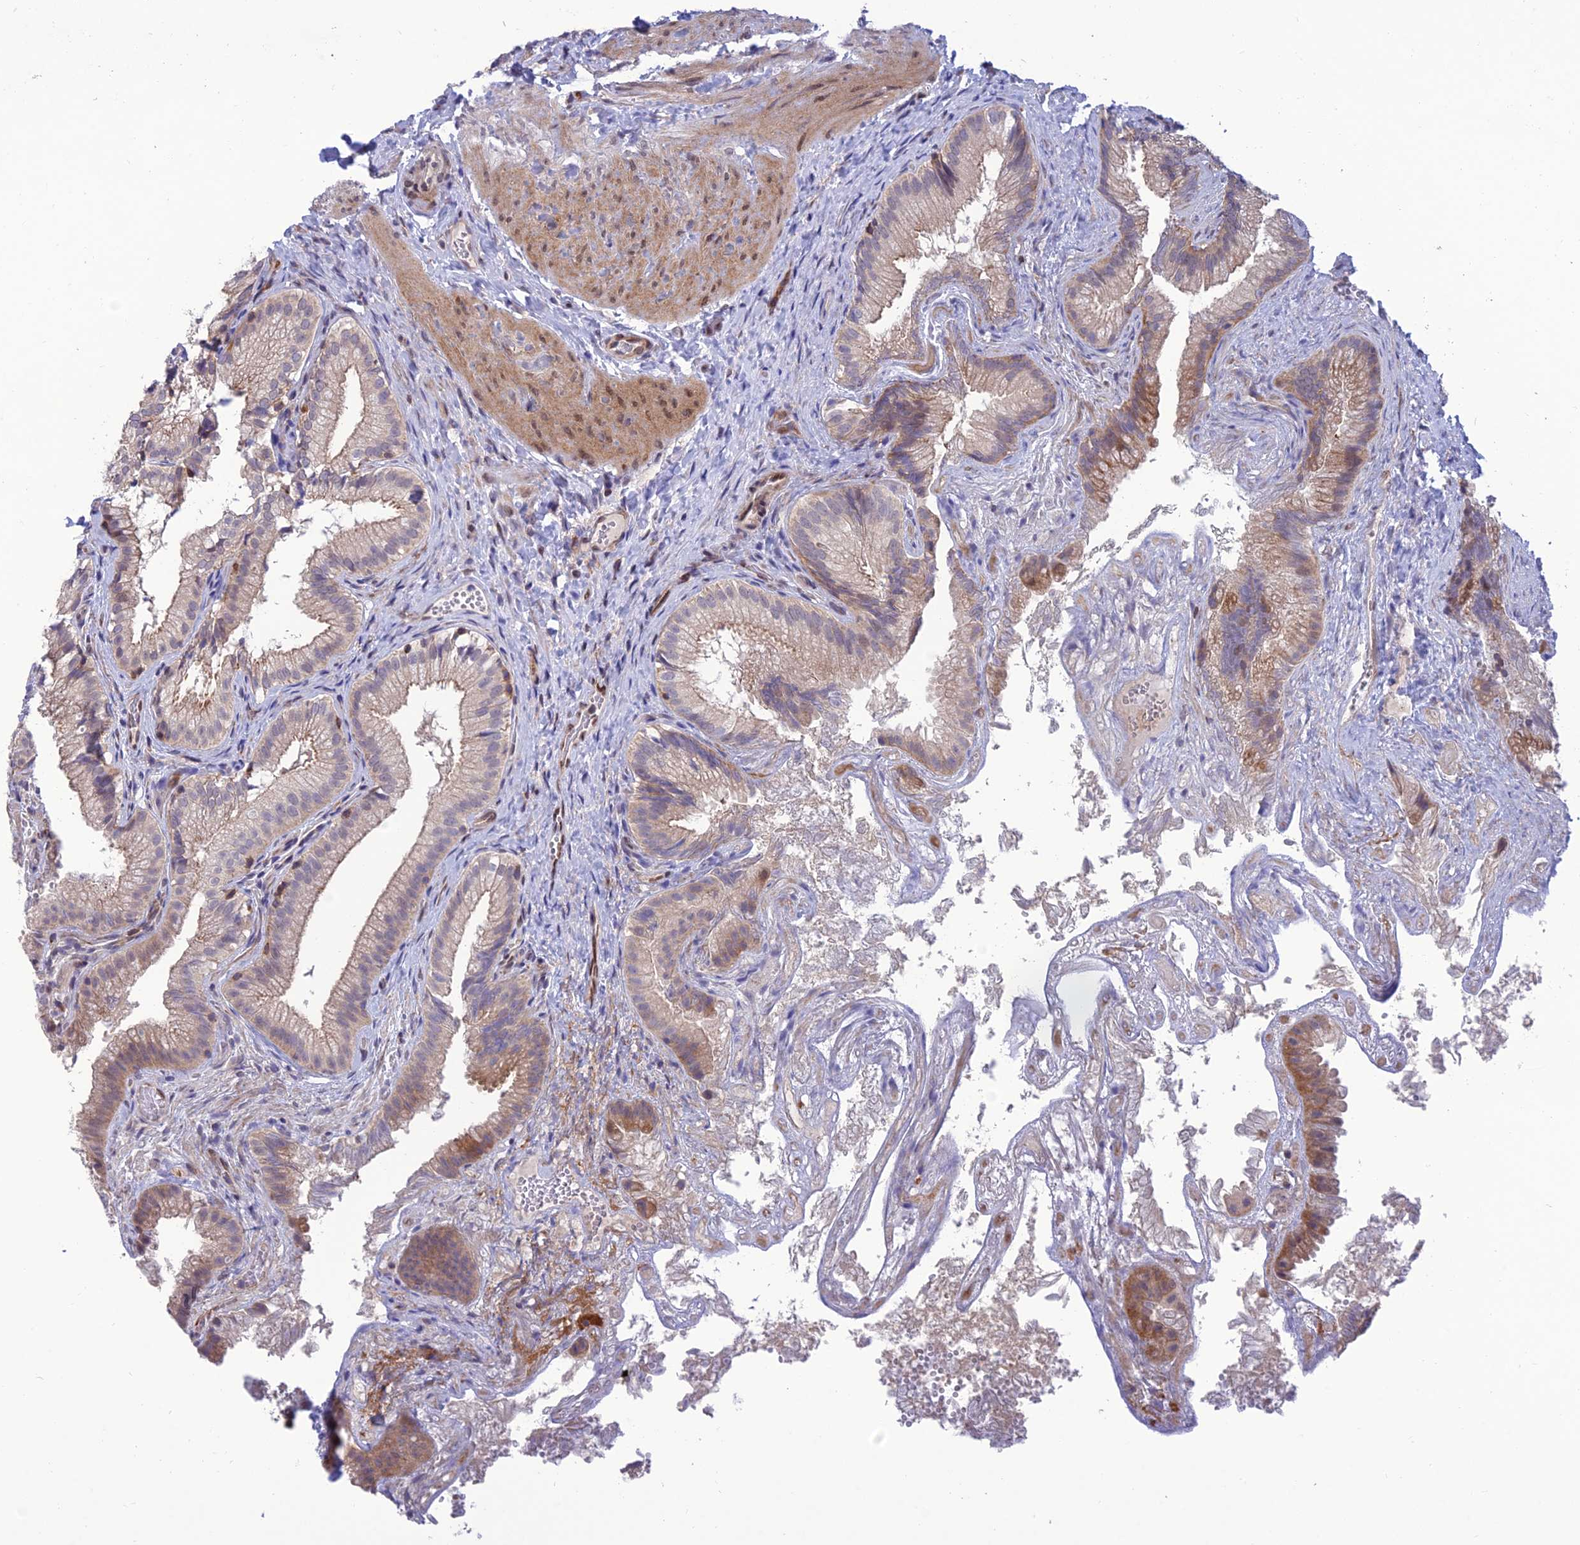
{"staining": {"intensity": "moderate", "quantity": "<25%", "location": "cytoplasmic/membranous"}, "tissue": "gallbladder", "cell_type": "Glandular cells", "image_type": "normal", "snomed": [{"axis": "morphology", "description": "Normal tissue, NOS"}, {"axis": "topography", "description": "Gallbladder"}], "caption": "Immunohistochemical staining of benign gallbladder reveals <25% levels of moderate cytoplasmic/membranous protein staining in about <25% of glandular cells.", "gene": "FAM76A", "patient": {"sex": "female", "age": 30}}